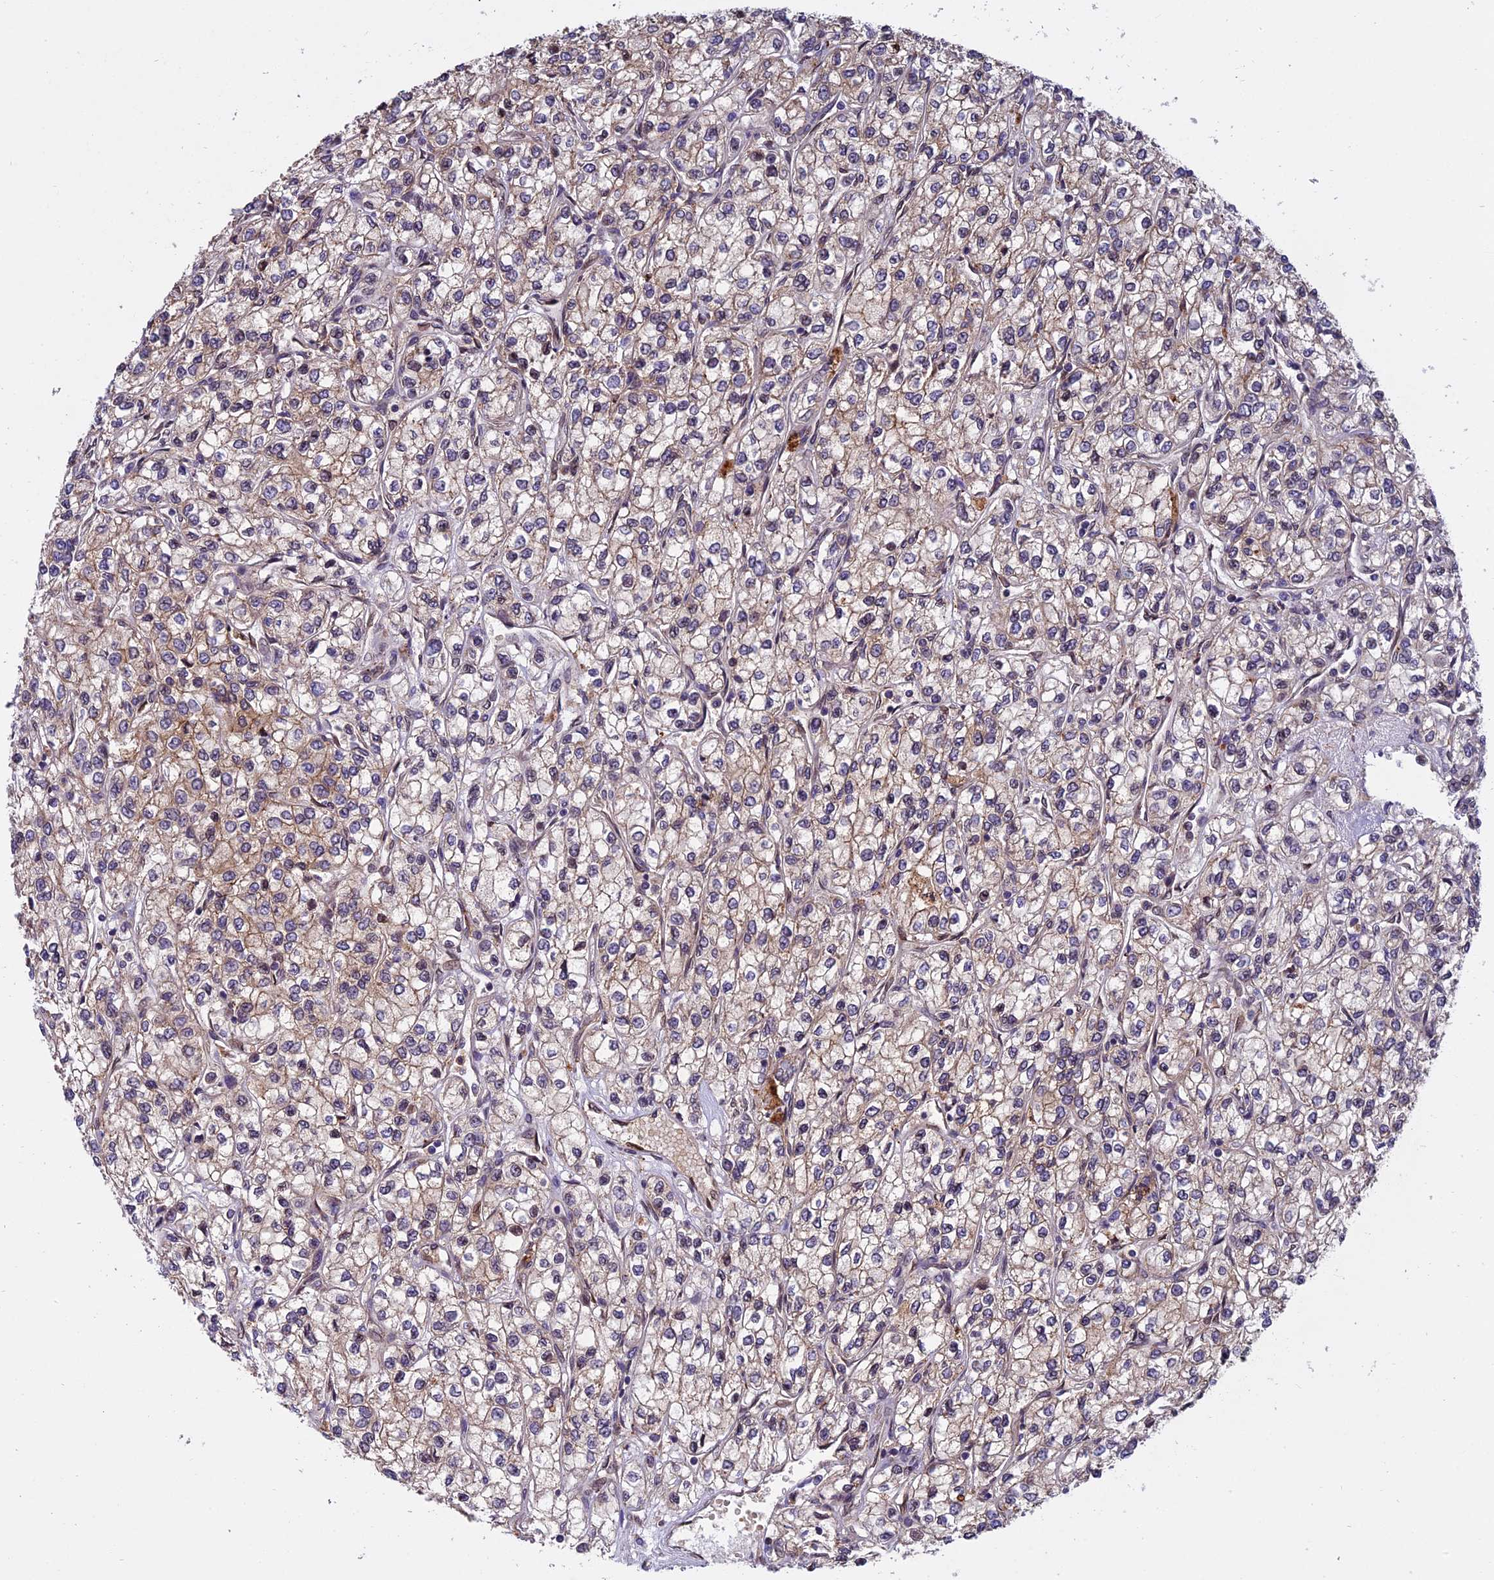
{"staining": {"intensity": "weak", "quantity": "25%-75%", "location": "cytoplasmic/membranous"}, "tissue": "renal cancer", "cell_type": "Tumor cells", "image_type": "cancer", "snomed": [{"axis": "morphology", "description": "Adenocarcinoma, NOS"}, {"axis": "topography", "description": "Kidney"}], "caption": "Protein staining shows weak cytoplasmic/membranous staining in about 25%-75% of tumor cells in renal adenocarcinoma.", "gene": "CHMP2A", "patient": {"sex": "male", "age": 80}}